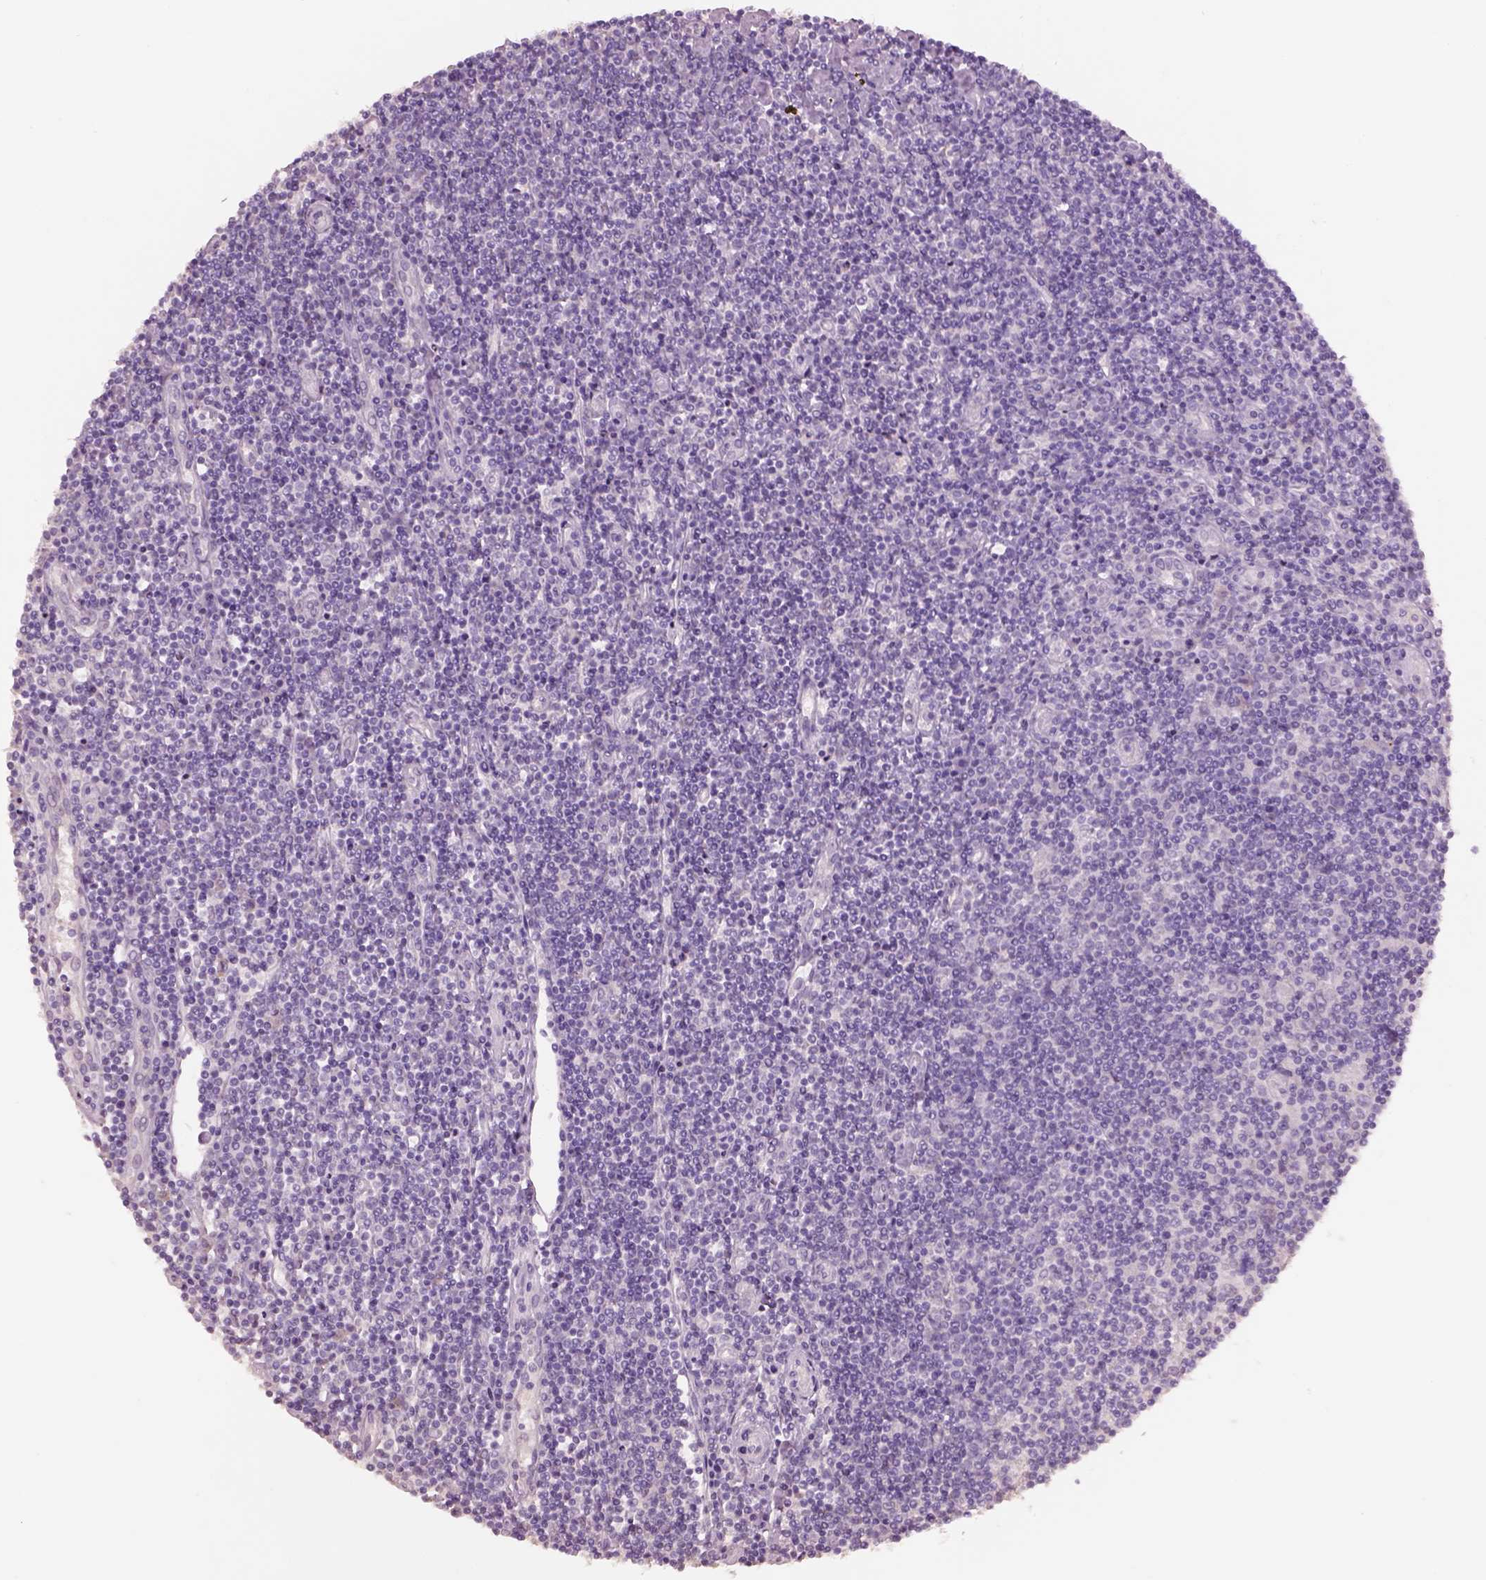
{"staining": {"intensity": "negative", "quantity": "none", "location": "none"}, "tissue": "lymphoma", "cell_type": "Tumor cells", "image_type": "cancer", "snomed": [{"axis": "morphology", "description": "Hodgkin's disease, NOS"}, {"axis": "topography", "description": "Lymph node"}], "caption": "The image demonstrates no significant positivity in tumor cells of lymphoma.", "gene": "KCNIP3", "patient": {"sex": "male", "age": 40}}